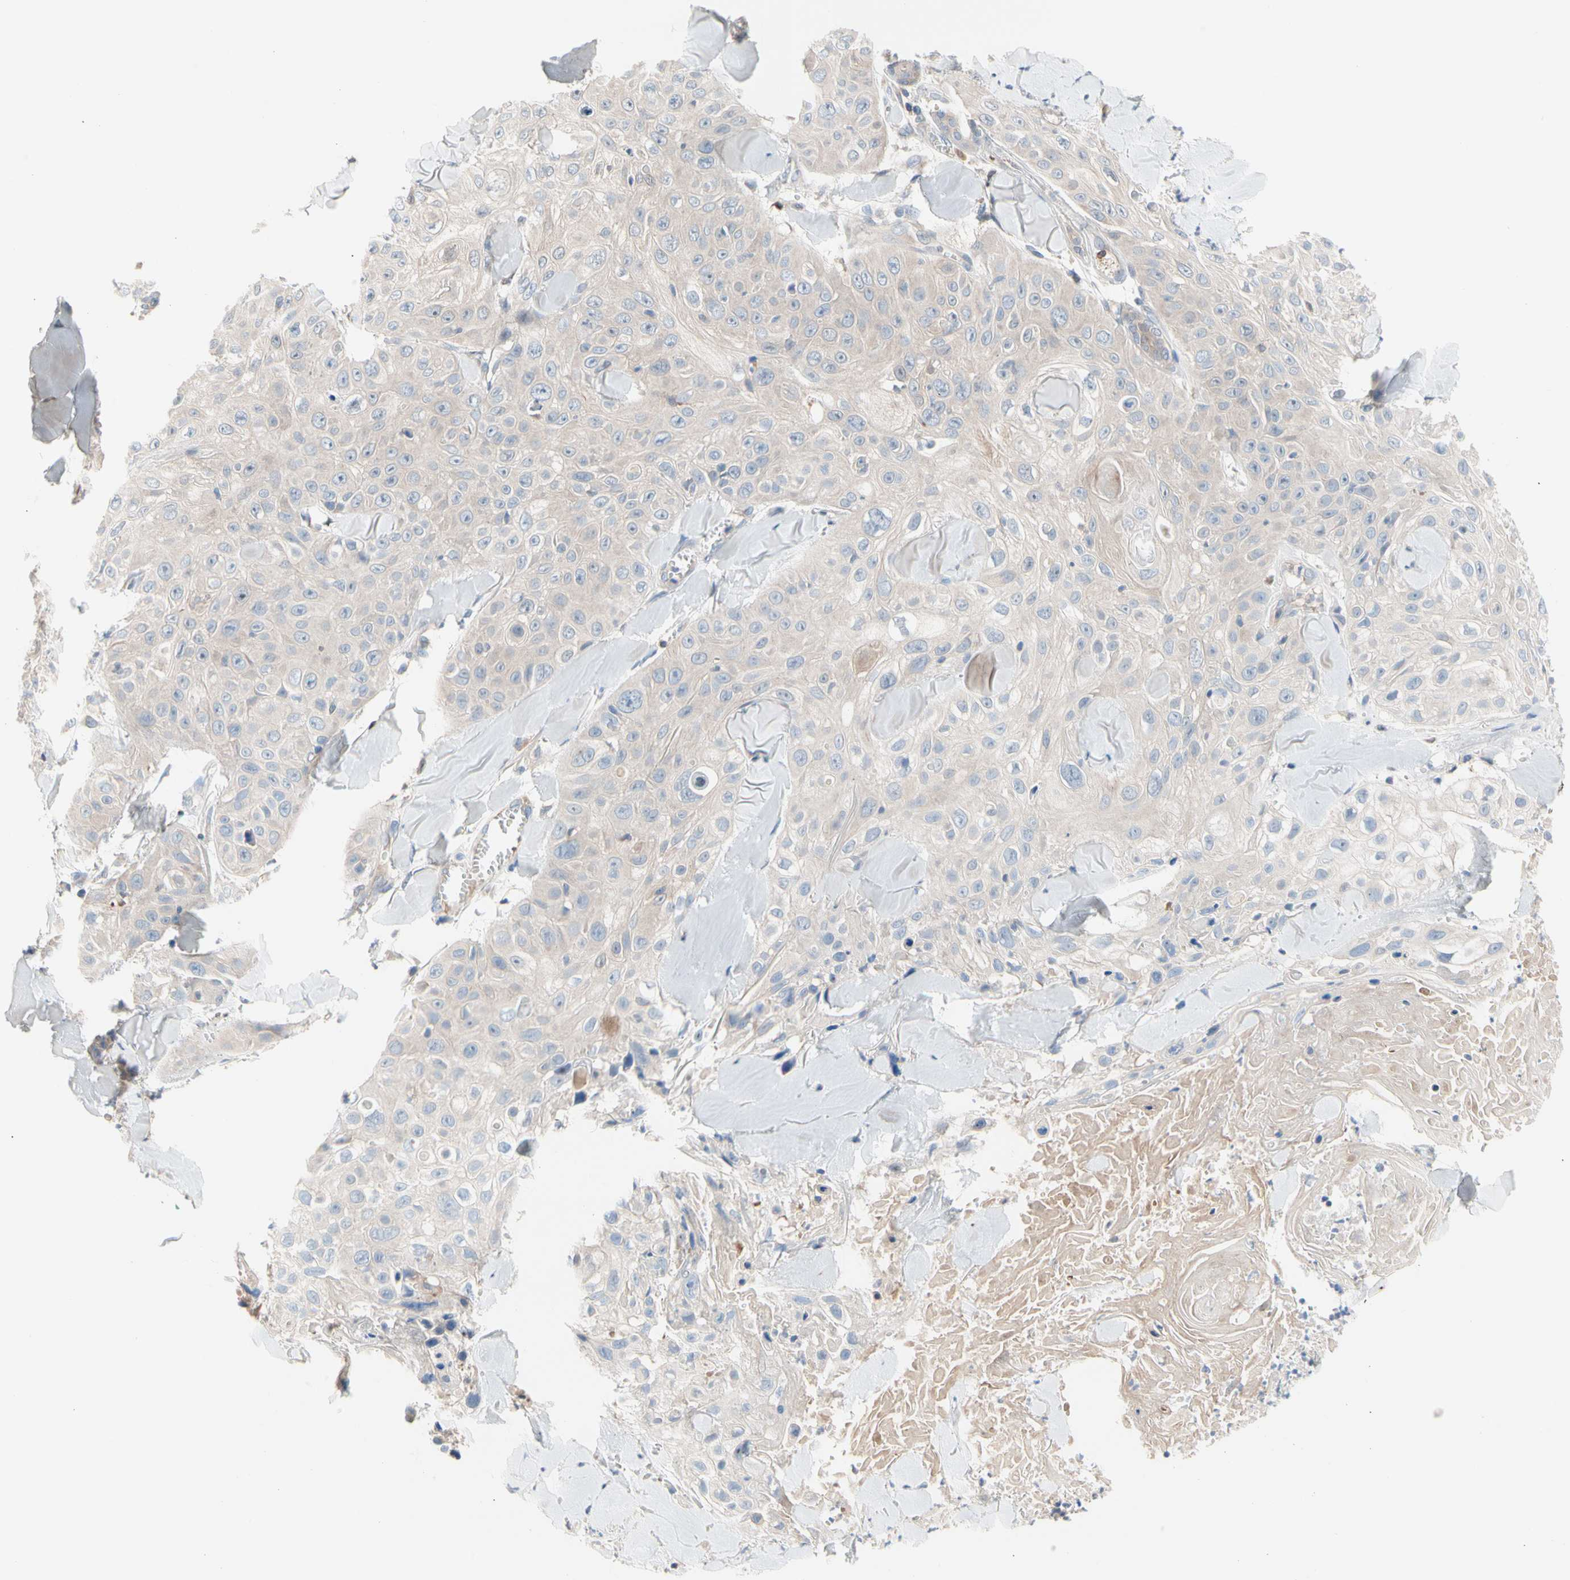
{"staining": {"intensity": "negative", "quantity": "none", "location": "none"}, "tissue": "skin cancer", "cell_type": "Tumor cells", "image_type": "cancer", "snomed": [{"axis": "morphology", "description": "Squamous cell carcinoma, NOS"}, {"axis": "topography", "description": "Skin"}], "caption": "This is a micrograph of IHC staining of skin squamous cell carcinoma, which shows no staining in tumor cells. (Stains: DAB (3,3'-diaminobenzidine) immunohistochemistry with hematoxylin counter stain, Microscopy: brightfield microscopy at high magnification).", "gene": "MAP3K3", "patient": {"sex": "male", "age": 86}}